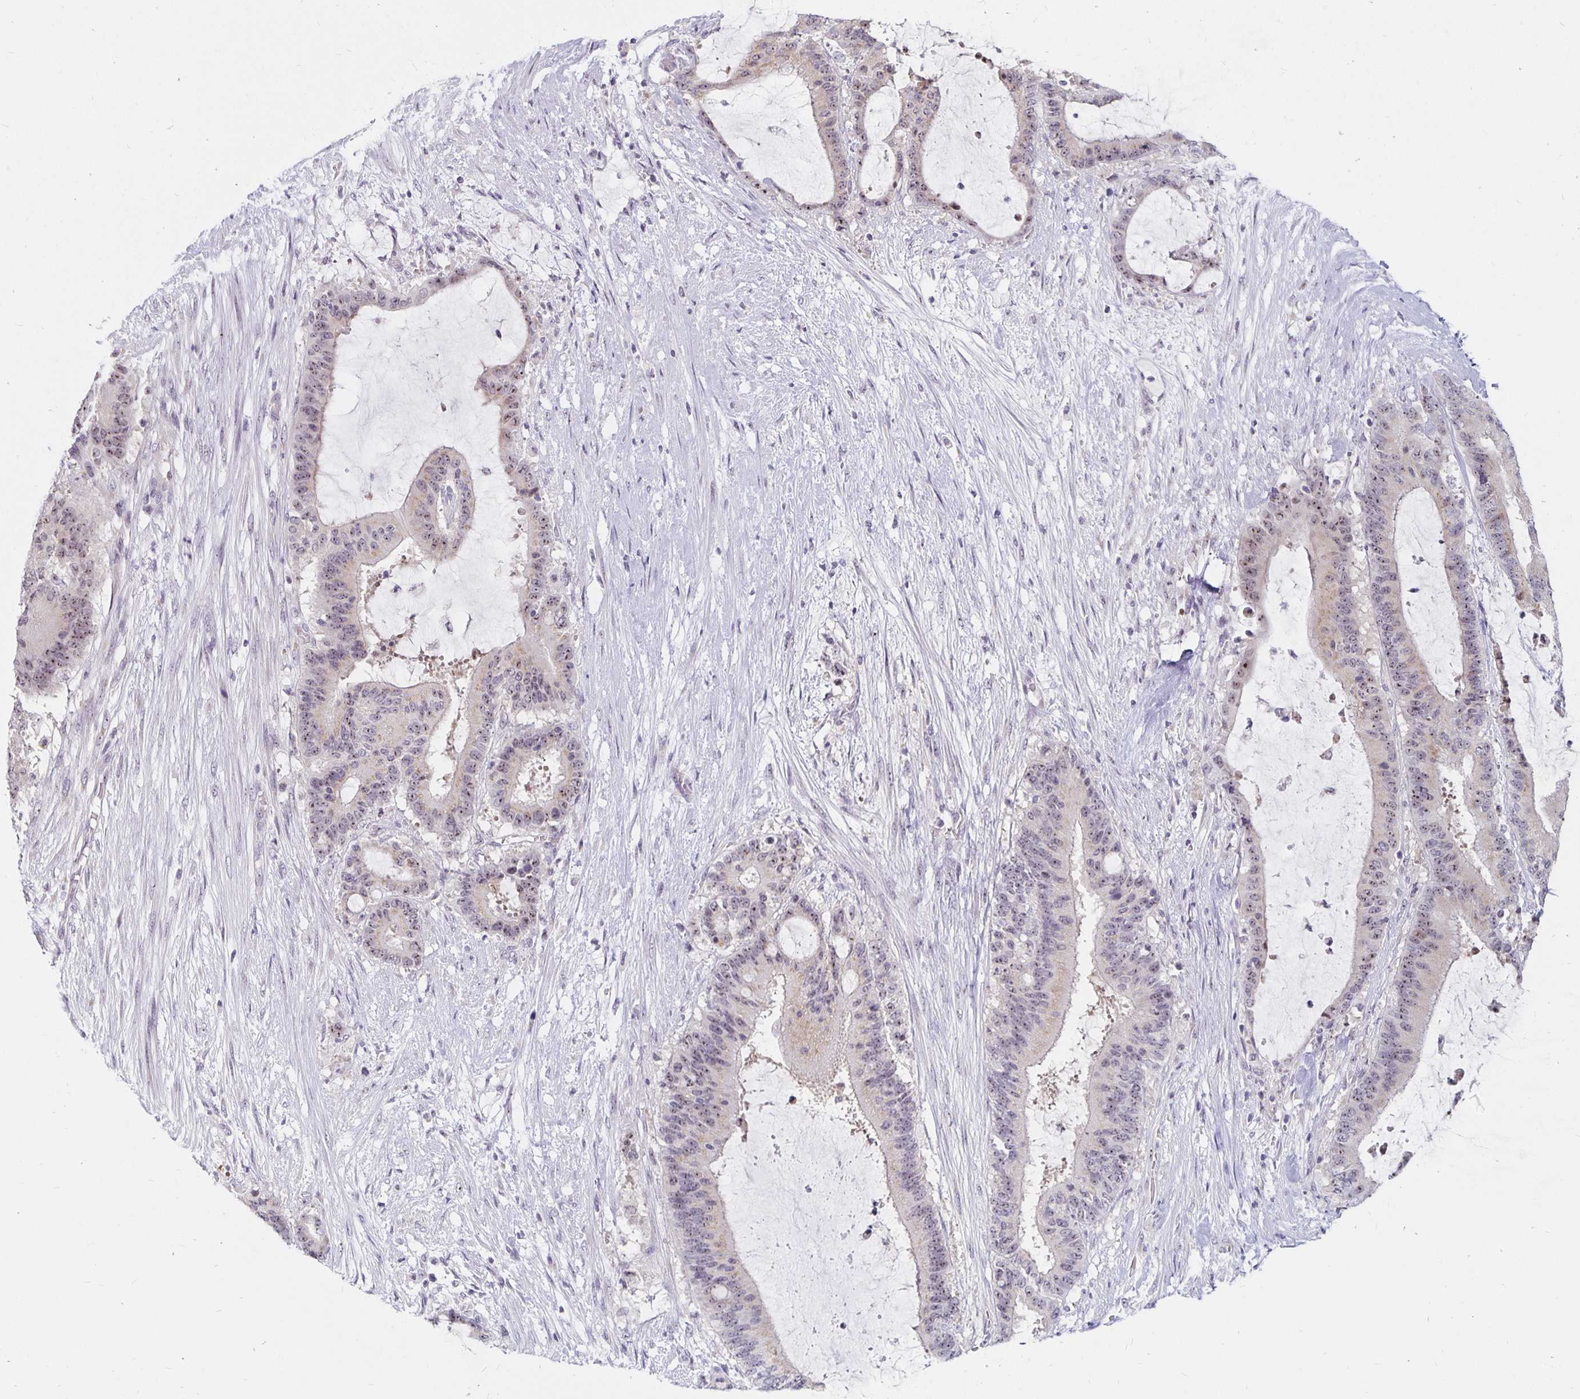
{"staining": {"intensity": "weak", "quantity": "25%-75%", "location": "nuclear"}, "tissue": "liver cancer", "cell_type": "Tumor cells", "image_type": "cancer", "snomed": [{"axis": "morphology", "description": "Normal tissue, NOS"}, {"axis": "morphology", "description": "Cholangiocarcinoma"}, {"axis": "topography", "description": "Liver"}, {"axis": "topography", "description": "Peripheral nerve tissue"}], "caption": "Cholangiocarcinoma (liver) was stained to show a protein in brown. There is low levels of weak nuclear staining in about 25%-75% of tumor cells.", "gene": "NUP85", "patient": {"sex": "female", "age": 73}}